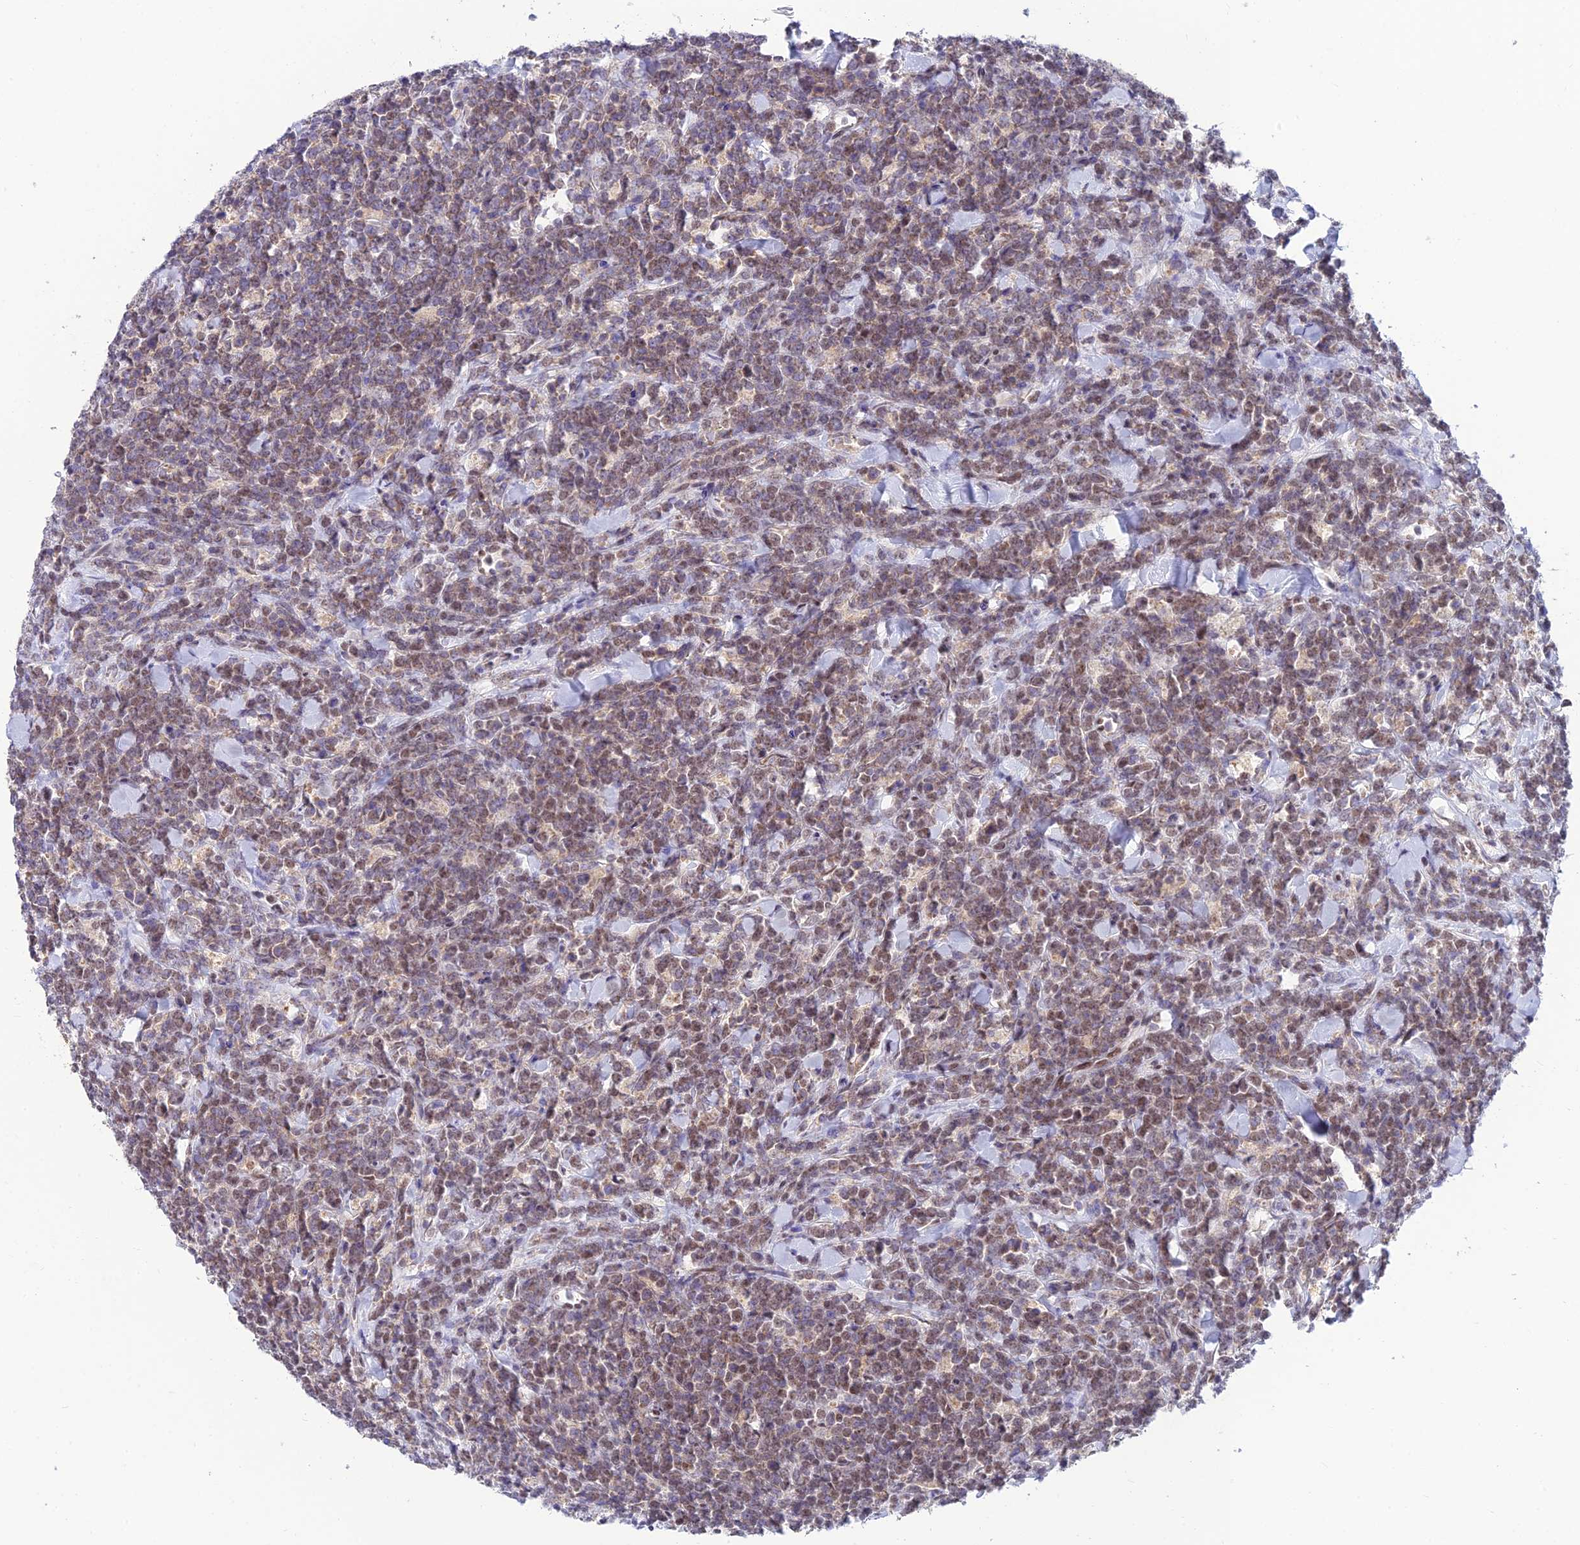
{"staining": {"intensity": "moderate", "quantity": "25%-75%", "location": "nuclear"}, "tissue": "lymphoma", "cell_type": "Tumor cells", "image_type": "cancer", "snomed": [{"axis": "morphology", "description": "Malignant lymphoma, non-Hodgkin's type, High grade"}, {"axis": "topography", "description": "Small intestine"}], "caption": "The photomicrograph exhibits immunohistochemical staining of malignant lymphoma, non-Hodgkin's type (high-grade). There is moderate nuclear expression is seen in approximately 25%-75% of tumor cells. The staining is performed using DAB brown chromogen to label protein expression. The nuclei are counter-stained blue using hematoxylin.", "gene": "C2orf49", "patient": {"sex": "male", "age": 8}}